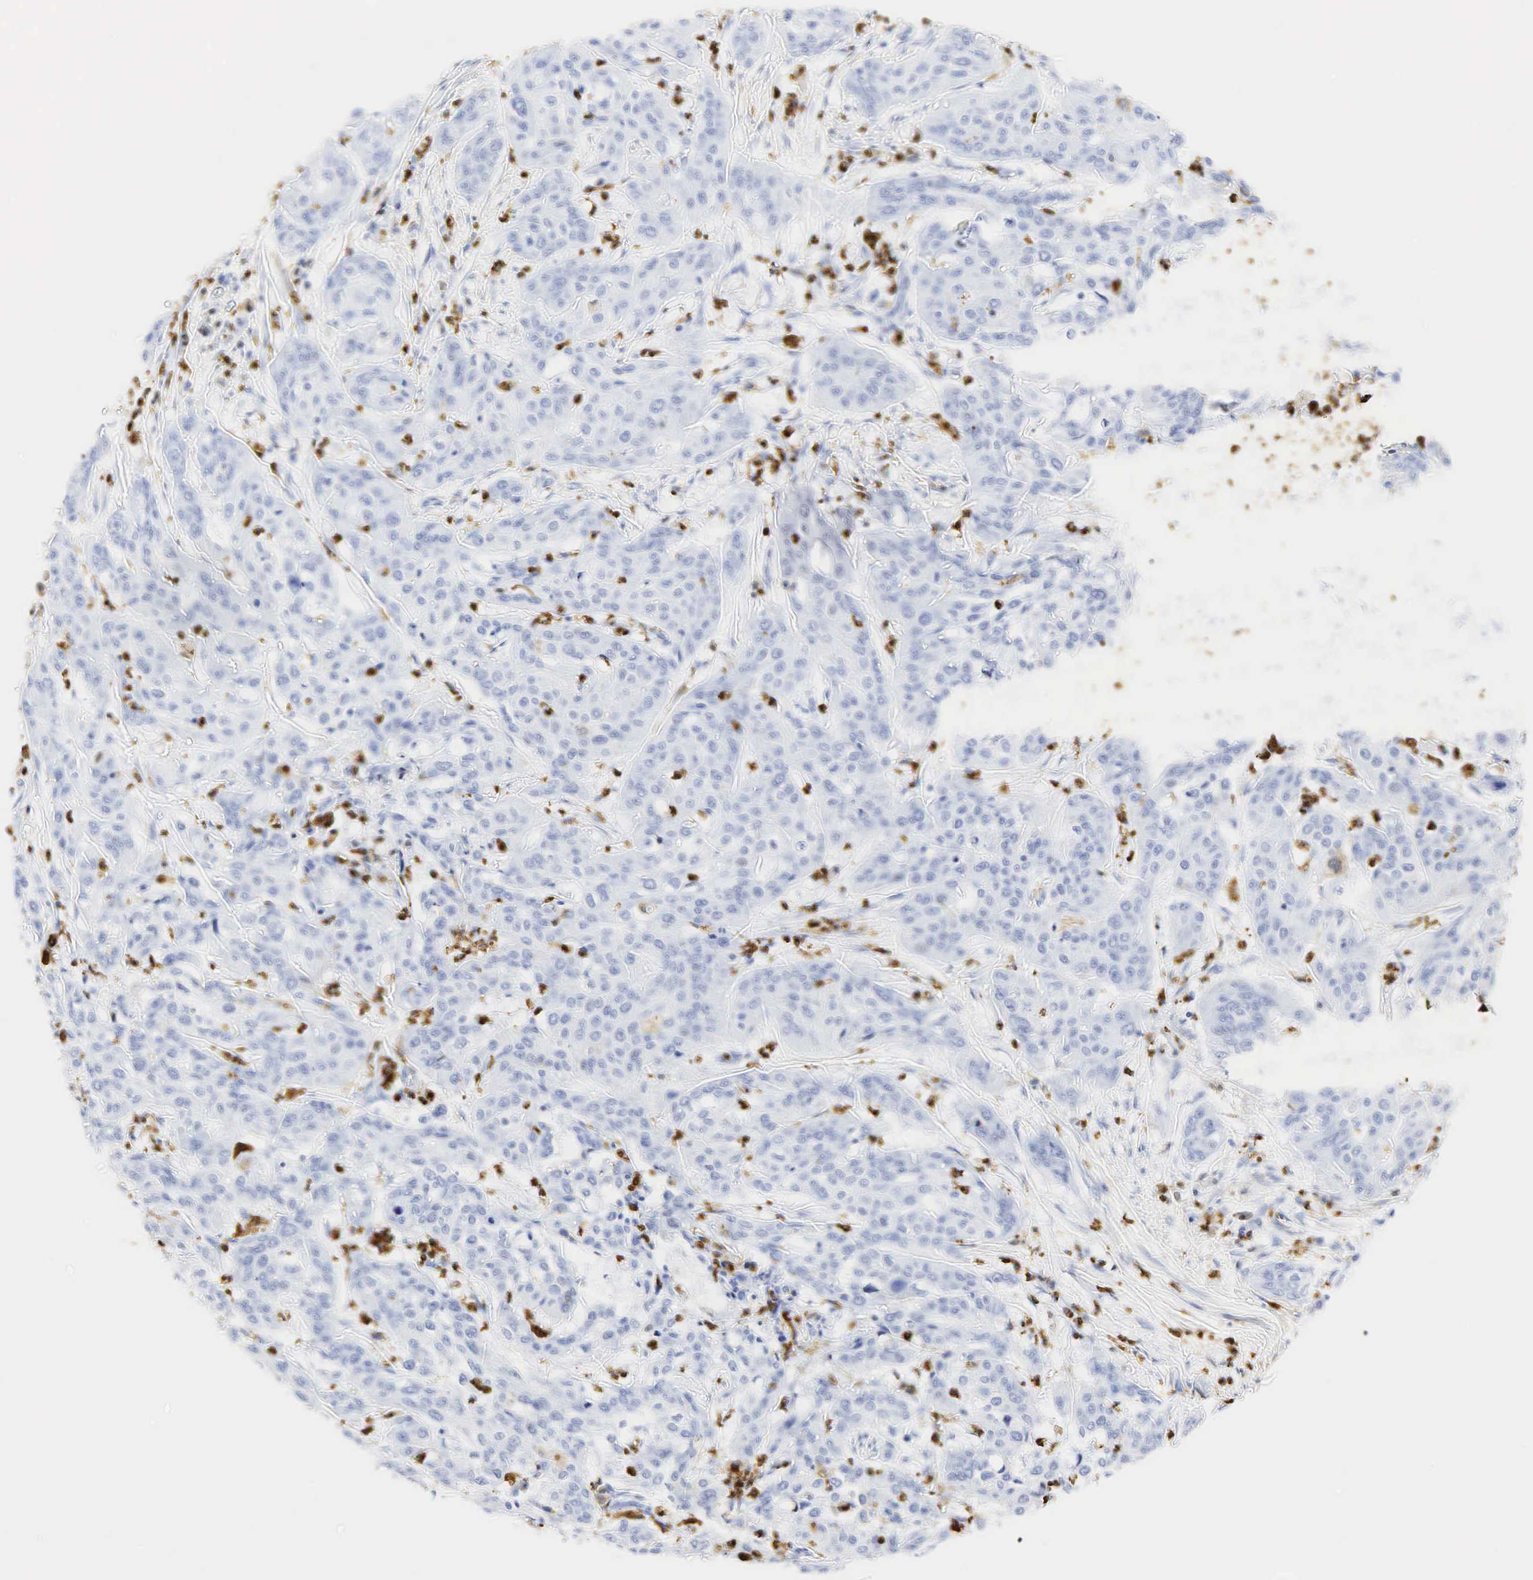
{"staining": {"intensity": "negative", "quantity": "none", "location": "none"}, "tissue": "cervical cancer", "cell_type": "Tumor cells", "image_type": "cancer", "snomed": [{"axis": "morphology", "description": "Squamous cell carcinoma, NOS"}, {"axis": "topography", "description": "Cervix"}], "caption": "Immunohistochemistry micrograph of neoplastic tissue: cervical cancer (squamous cell carcinoma) stained with DAB reveals no significant protein staining in tumor cells.", "gene": "LYZ", "patient": {"sex": "female", "age": 41}}